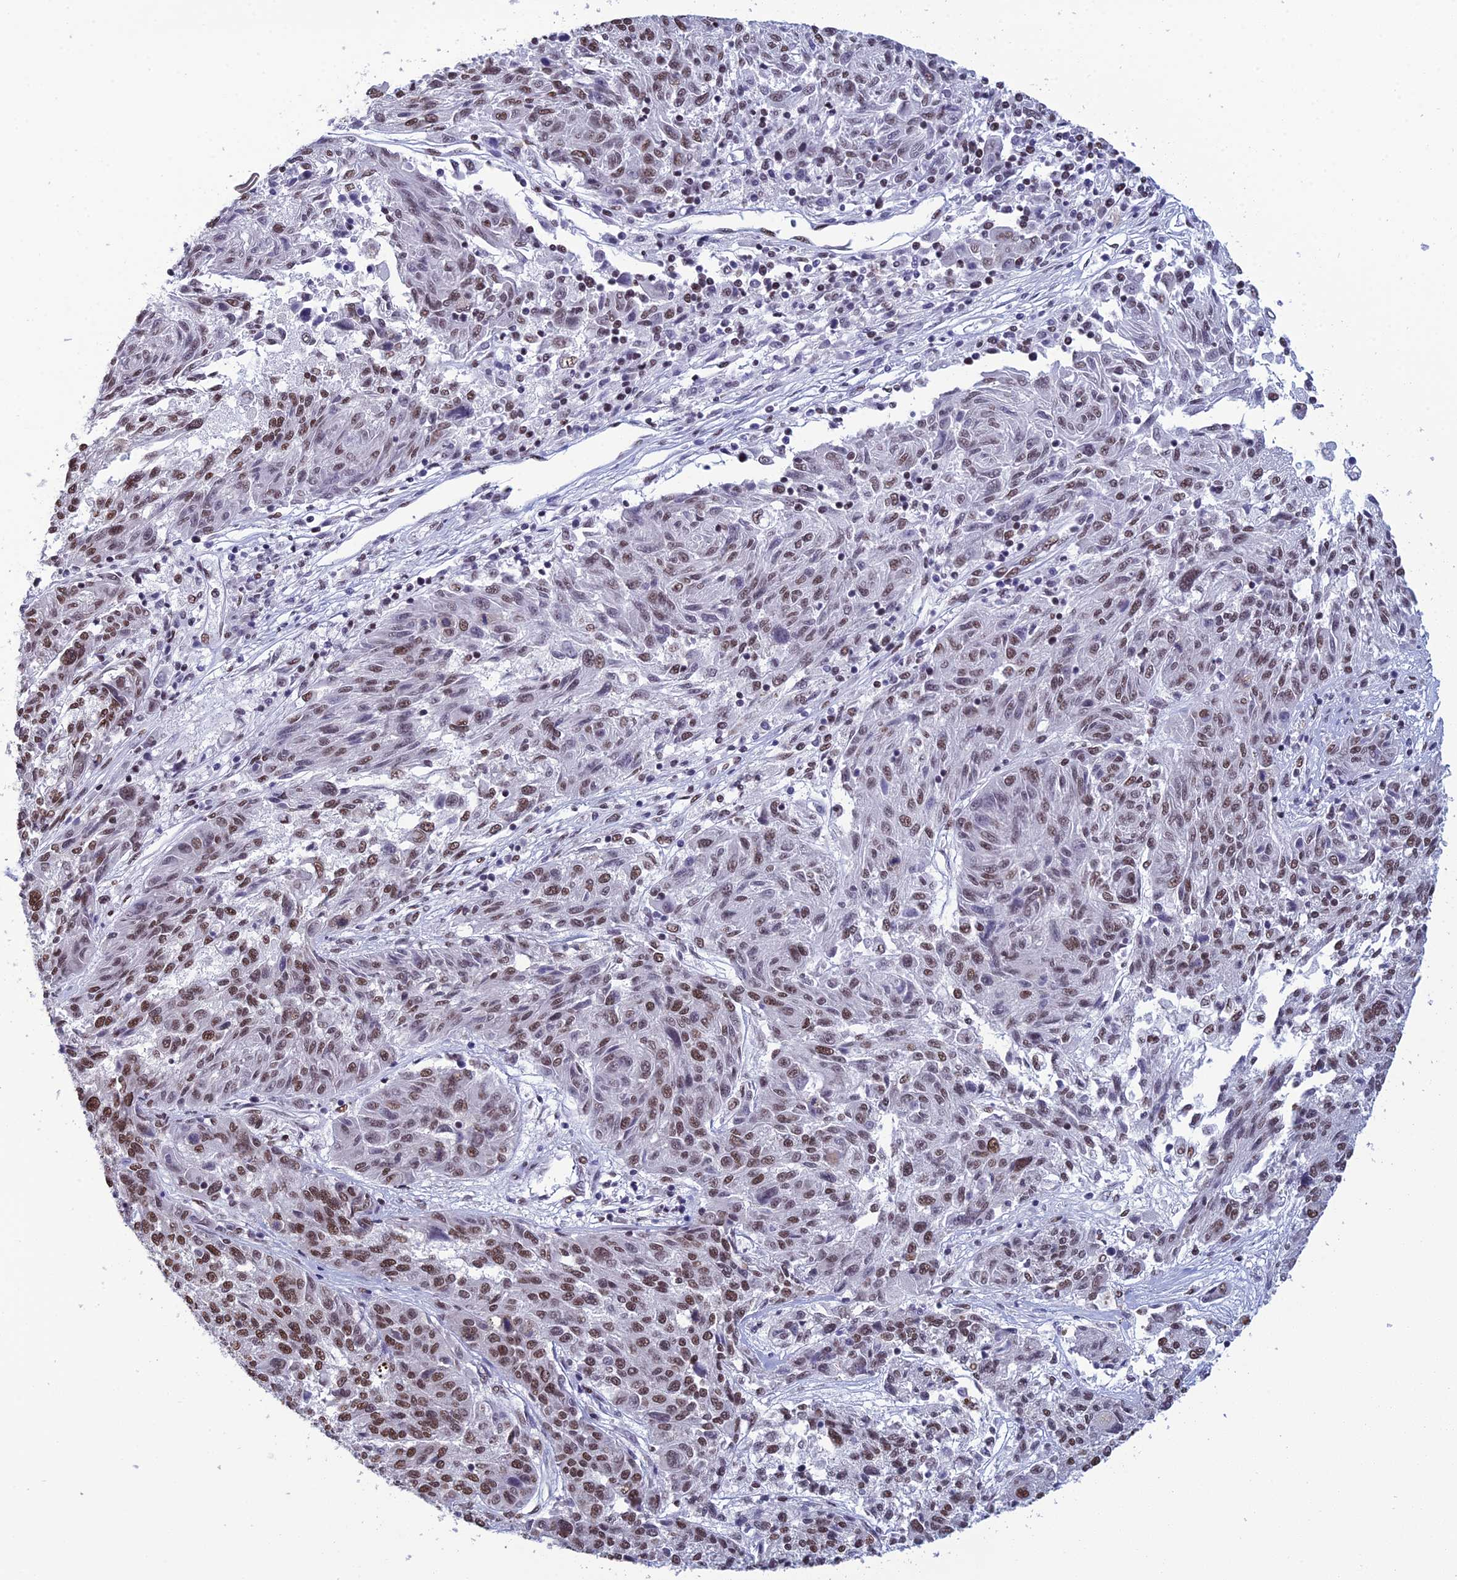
{"staining": {"intensity": "moderate", "quantity": "25%-75%", "location": "nuclear"}, "tissue": "melanoma", "cell_type": "Tumor cells", "image_type": "cancer", "snomed": [{"axis": "morphology", "description": "Malignant melanoma, NOS"}, {"axis": "topography", "description": "Skin"}], "caption": "Brown immunohistochemical staining in malignant melanoma shows moderate nuclear positivity in approximately 25%-75% of tumor cells. (IHC, brightfield microscopy, high magnification).", "gene": "PRAMEF12", "patient": {"sex": "male", "age": 53}}